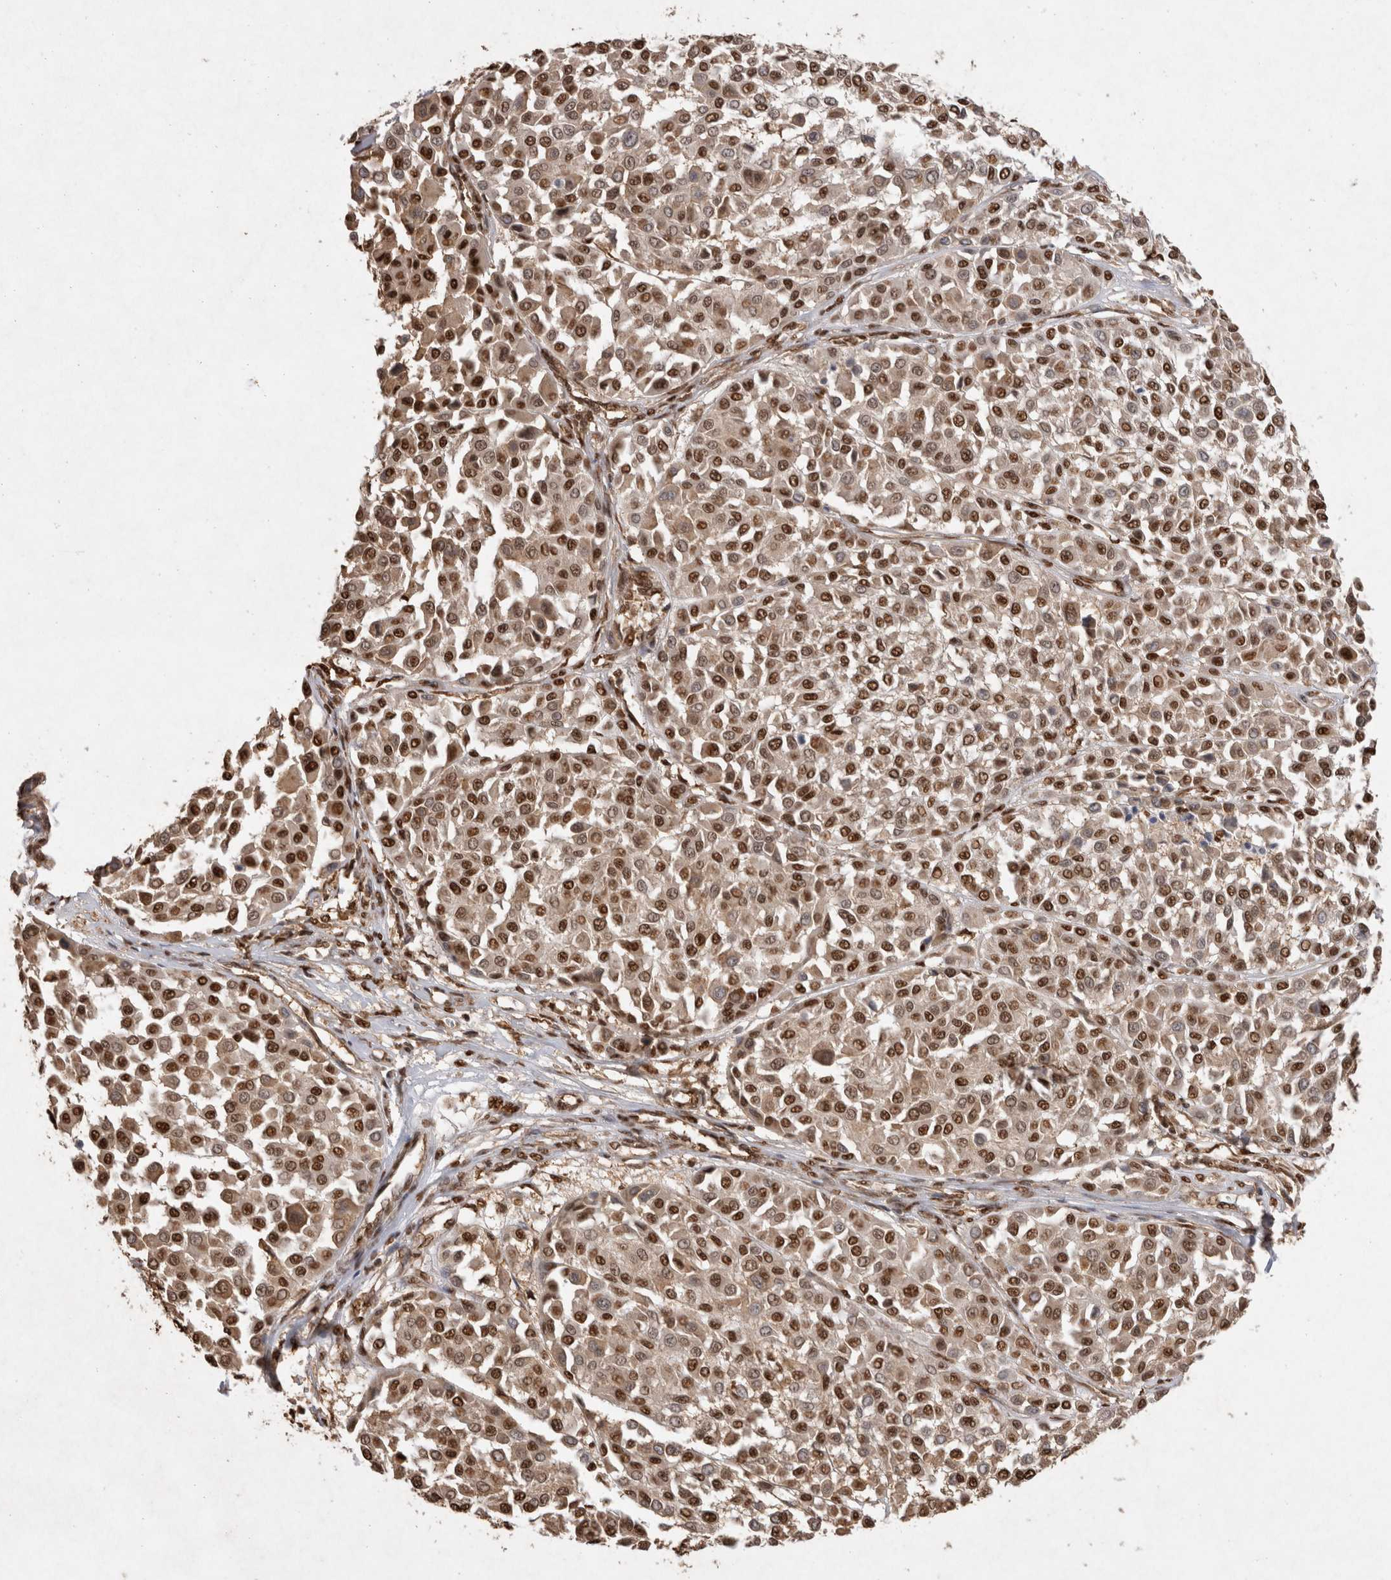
{"staining": {"intensity": "moderate", "quantity": ">75%", "location": "nuclear"}, "tissue": "melanoma", "cell_type": "Tumor cells", "image_type": "cancer", "snomed": [{"axis": "morphology", "description": "Malignant melanoma, Metastatic site"}, {"axis": "topography", "description": "Soft tissue"}], "caption": "Protein staining exhibits moderate nuclear expression in about >75% of tumor cells in melanoma.", "gene": "HDGF", "patient": {"sex": "male", "age": 41}}